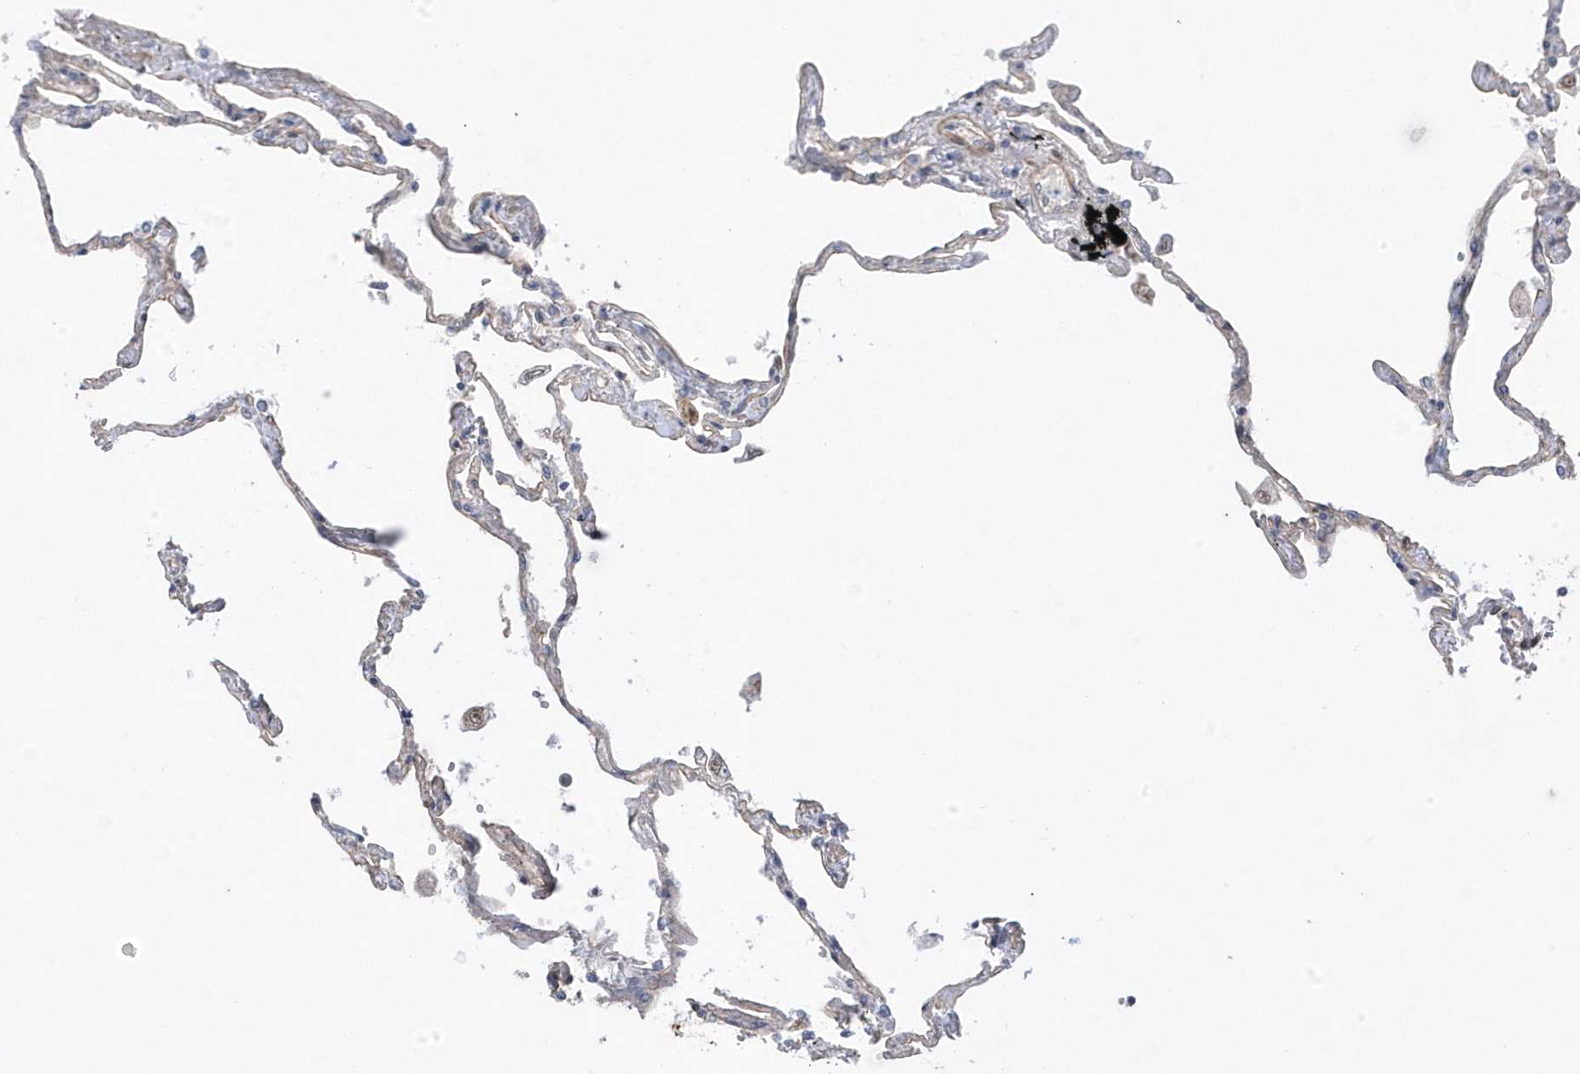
{"staining": {"intensity": "weak", "quantity": "<25%", "location": "cytoplasmic/membranous"}, "tissue": "lung", "cell_type": "Alveolar cells", "image_type": "normal", "snomed": [{"axis": "morphology", "description": "Normal tissue, NOS"}, {"axis": "topography", "description": "Lung"}], "caption": "Protein analysis of normal lung demonstrates no significant staining in alveolar cells.", "gene": "GTPBP6", "patient": {"sex": "female", "age": 67}}